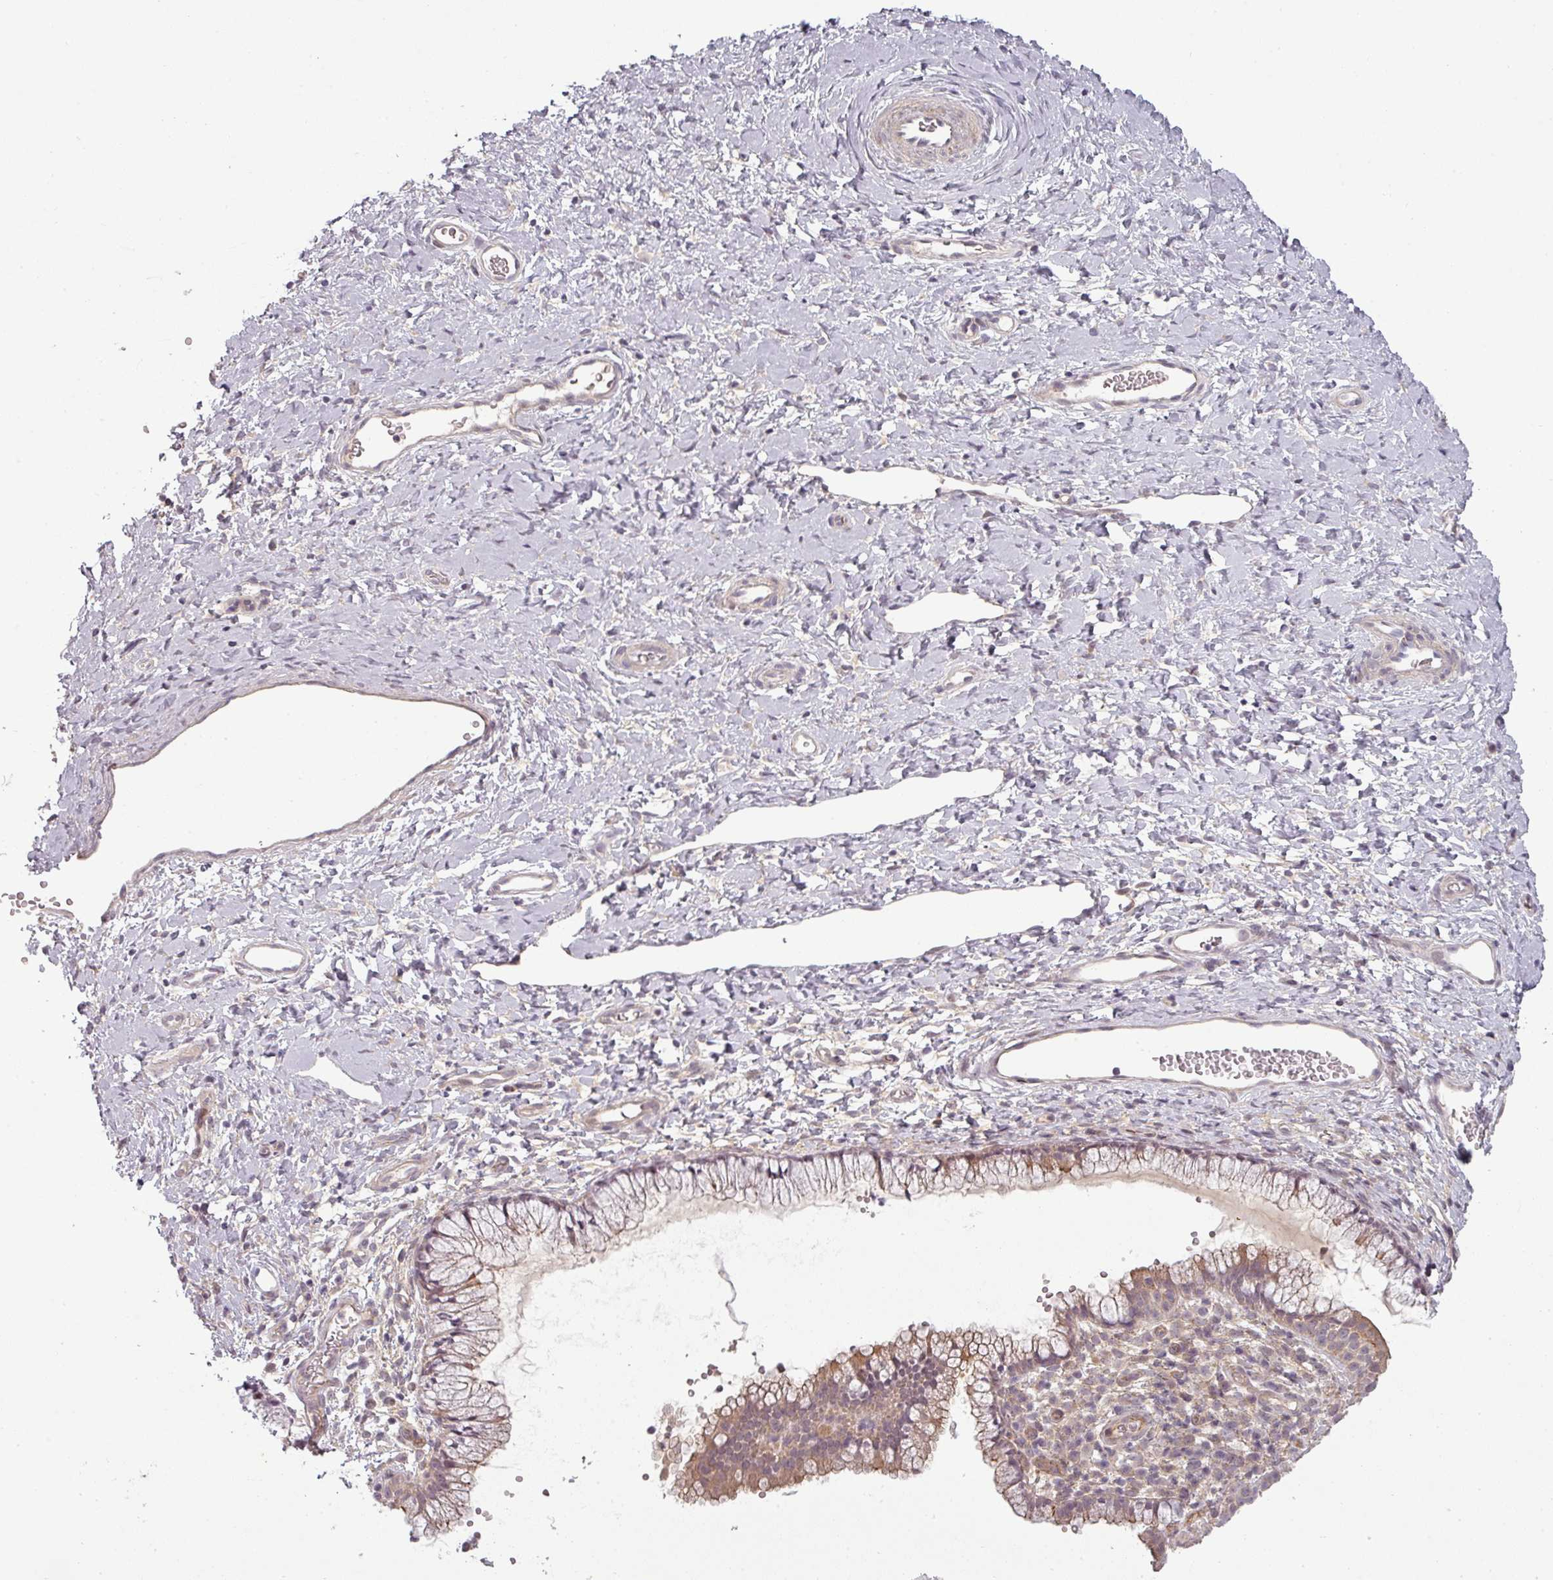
{"staining": {"intensity": "moderate", "quantity": "<25%", "location": "cytoplasmic/membranous"}, "tissue": "cervix", "cell_type": "Glandular cells", "image_type": "normal", "snomed": [{"axis": "morphology", "description": "Normal tissue, NOS"}, {"axis": "topography", "description": "Cervix"}], "caption": "The histopathology image displays staining of benign cervix, revealing moderate cytoplasmic/membranous protein staining (brown color) within glandular cells. The staining was performed using DAB to visualize the protein expression in brown, while the nuclei were stained in blue with hematoxylin (Magnification: 20x).", "gene": "SLC16A9", "patient": {"sex": "female", "age": 36}}